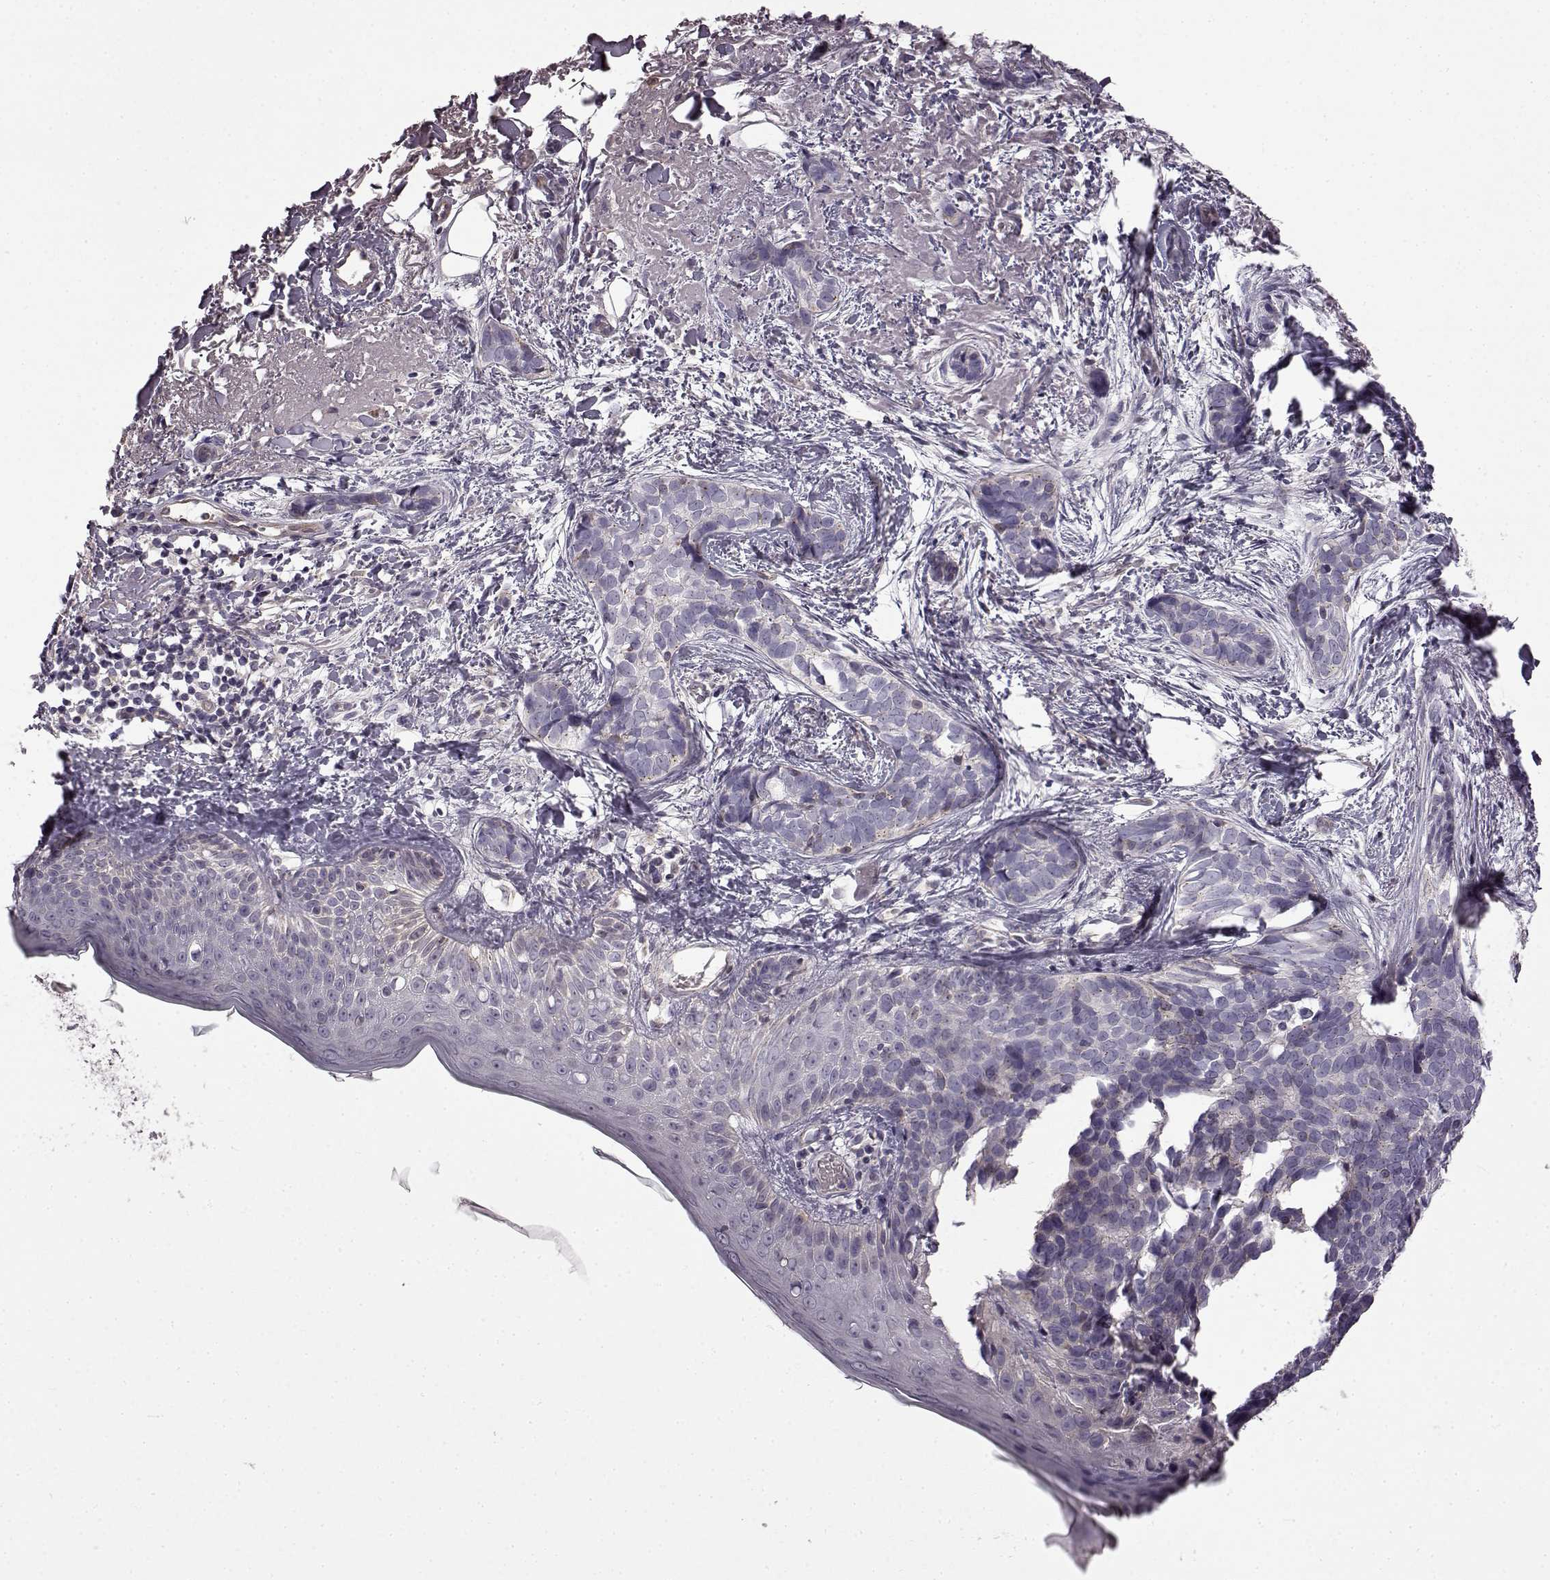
{"staining": {"intensity": "negative", "quantity": "none", "location": "none"}, "tissue": "skin cancer", "cell_type": "Tumor cells", "image_type": "cancer", "snomed": [{"axis": "morphology", "description": "Basal cell carcinoma"}, {"axis": "topography", "description": "Skin"}], "caption": "Tumor cells are negative for brown protein staining in basal cell carcinoma (skin). The staining was performed using DAB (3,3'-diaminobenzidine) to visualize the protein expression in brown, while the nuclei were stained in blue with hematoxylin (Magnification: 20x).", "gene": "B3GNT6", "patient": {"sex": "male", "age": 87}}